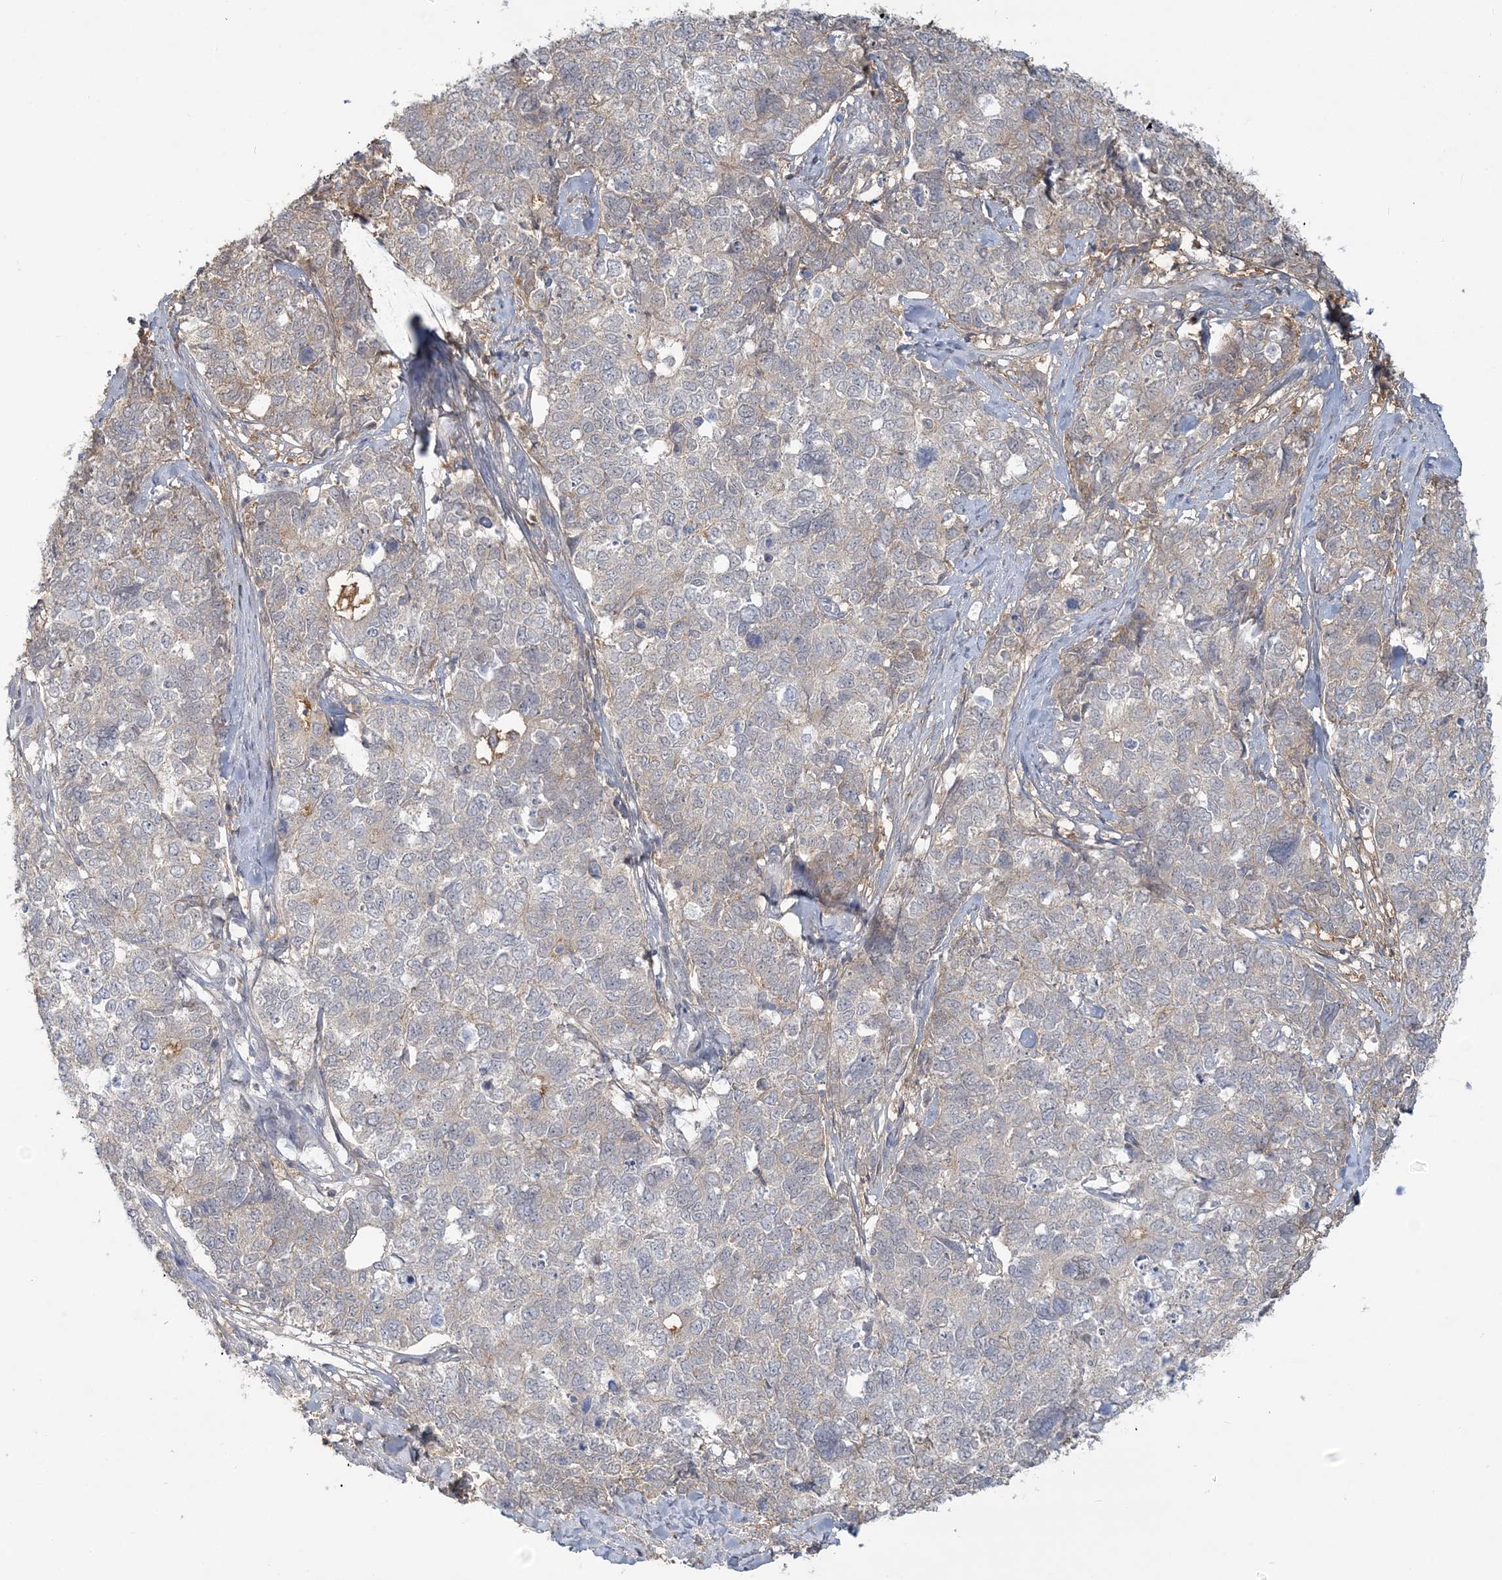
{"staining": {"intensity": "weak", "quantity": "<25%", "location": "cytoplasmic/membranous"}, "tissue": "cervical cancer", "cell_type": "Tumor cells", "image_type": "cancer", "snomed": [{"axis": "morphology", "description": "Squamous cell carcinoma, NOS"}, {"axis": "topography", "description": "Cervix"}], "caption": "Immunohistochemical staining of squamous cell carcinoma (cervical) exhibits no significant expression in tumor cells.", "gene": "ANKS1A", "patient": {"sex": "female", "age": 63}}